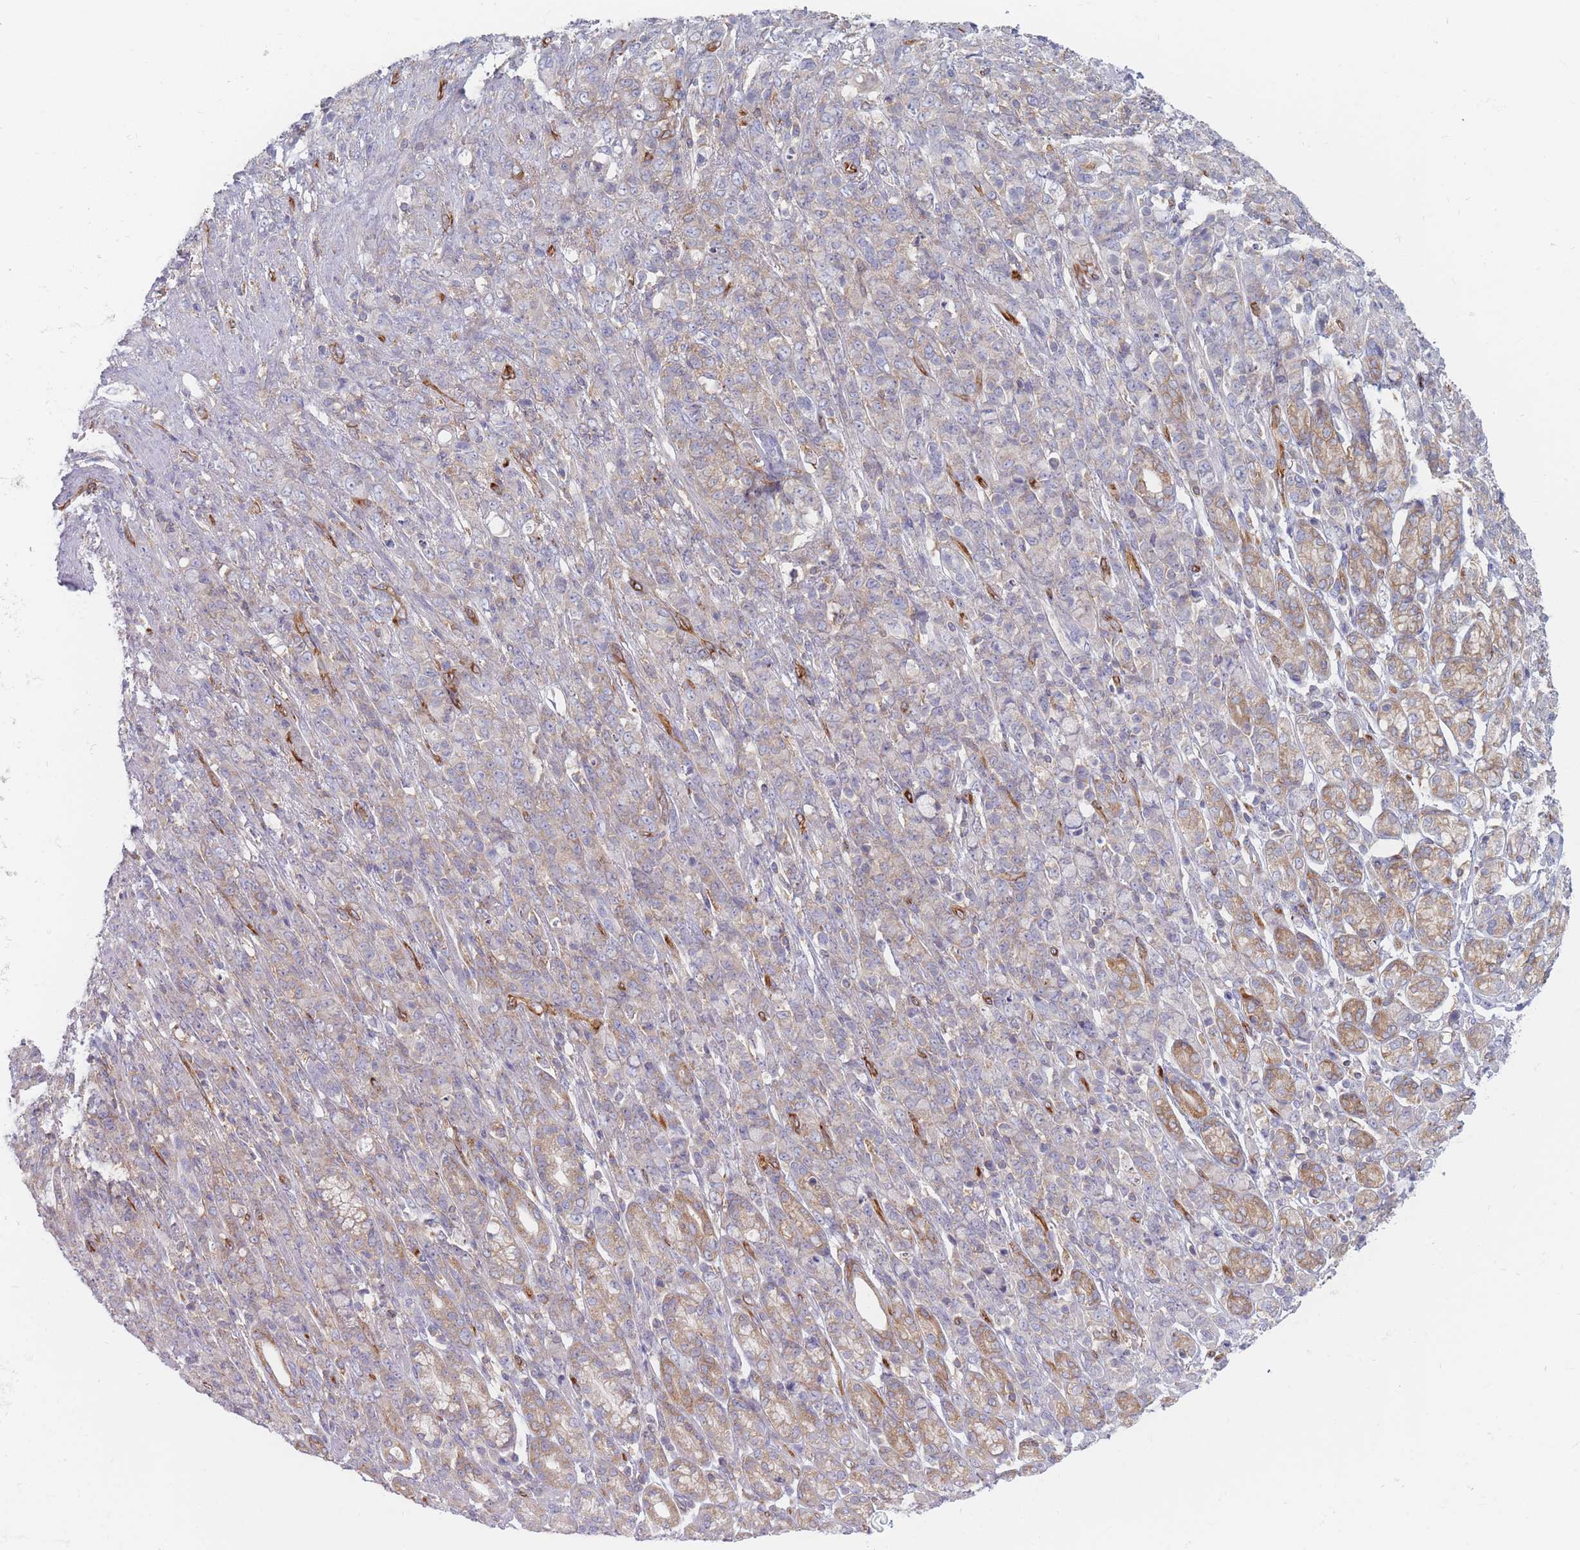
{"staining": {"intensity": "weak", "quantity": "25%-75%", "location": "cytoplasmic/membranous"}, "tissue": "stomach cancer", "cell_type": "Tumor cells", "image_type": "cancer", "snomed": [{"axis": "morphology", "description": "Adenocarcinoma, NOS"}, {"axis": "topography", "description": "Stomach"}], "caption": "The histopathology image demonstrates immunohistochemical staining of stomach cancer. There is weak cytoplasmic/membranous expression is identified in about 25%-75% of tumor cells.", "gene": "MAP1S", "patient": {"sex": "female", "age": 79}}